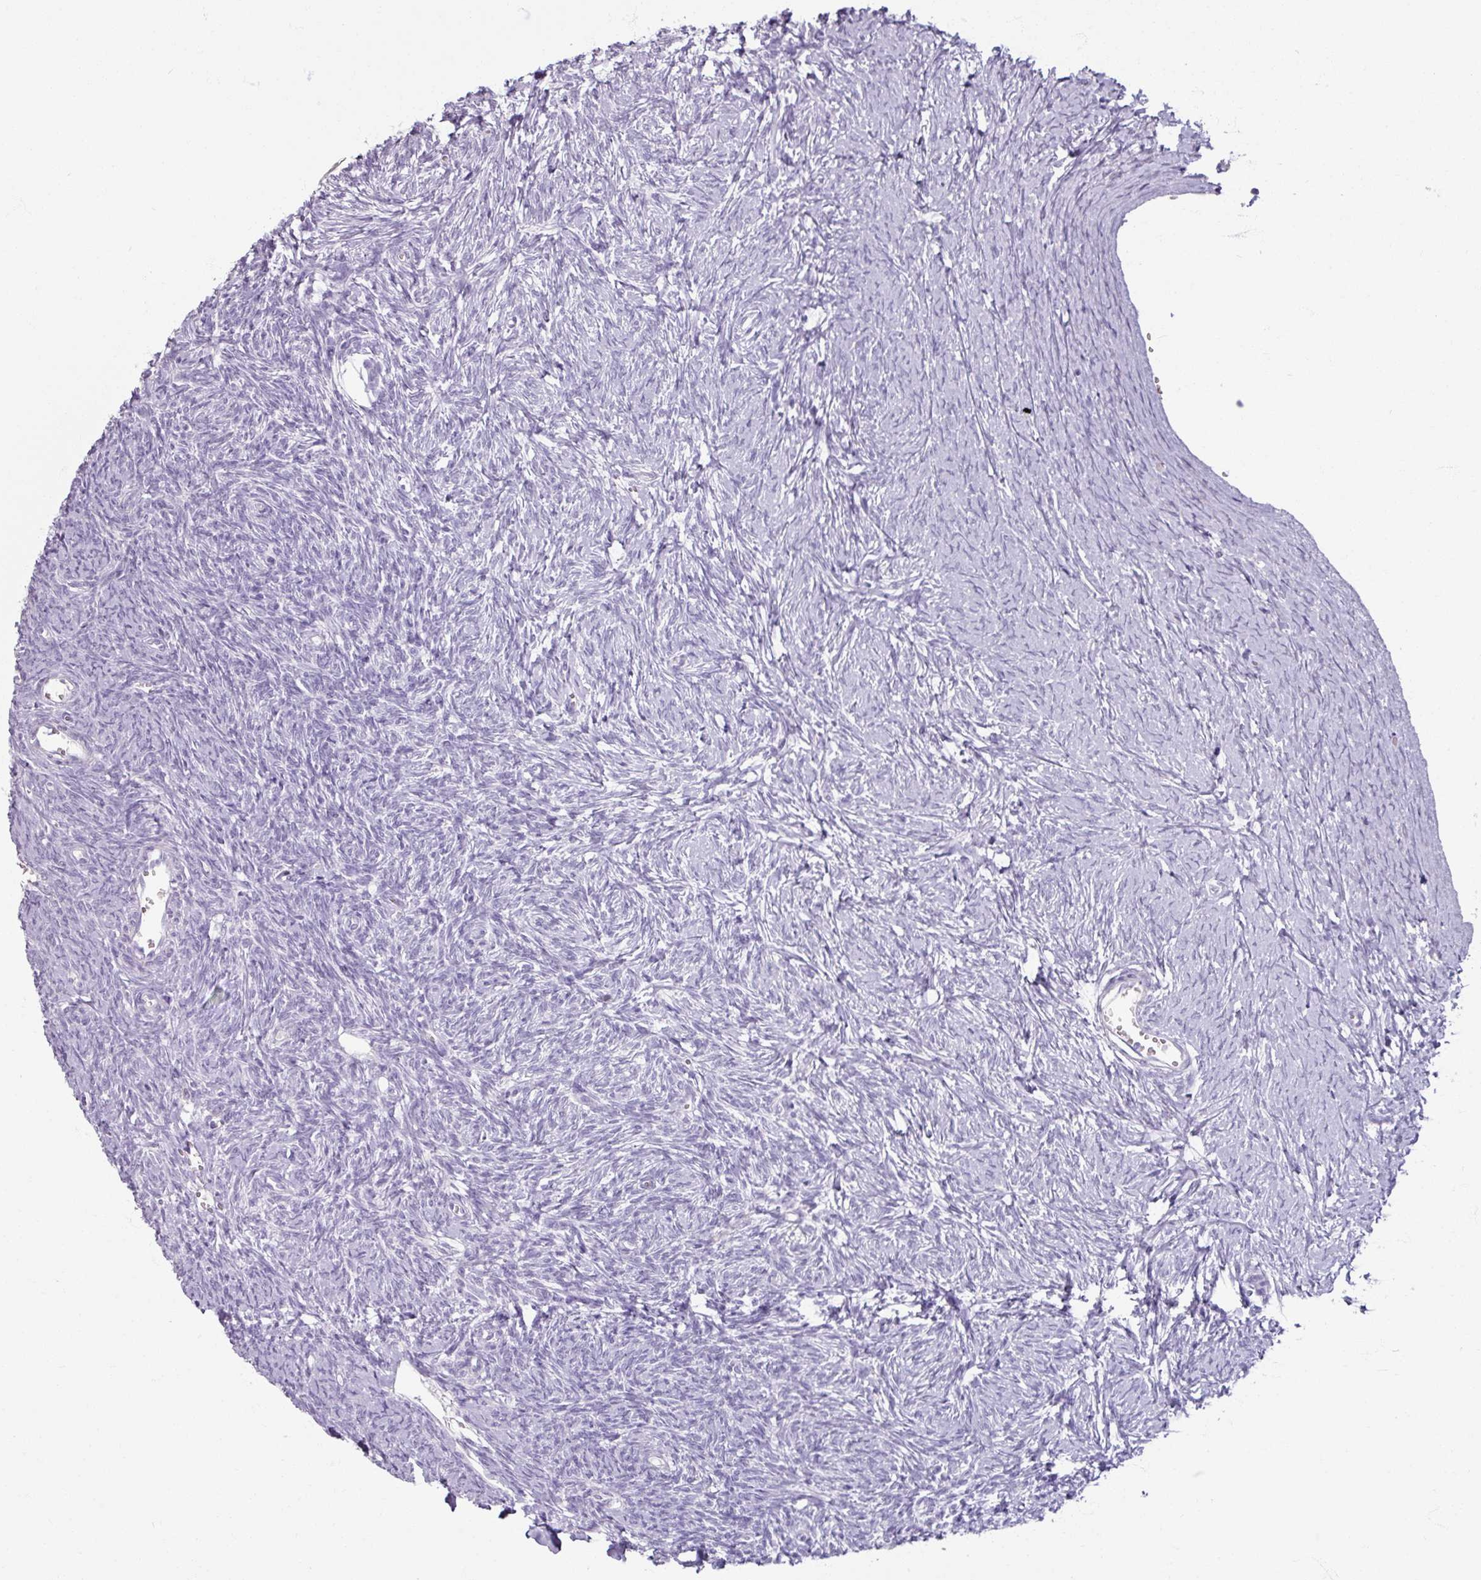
{"staining": {"intensity": "negative", "quantity": "none", "location": "none"}, "tissue": "ovary", "cell_type": "Ovarian stroma cells", "image_type": "normal", "snomed": [{"axis": "morphology", "description": "Normal tissue, NOS"}, {"axis": "topography", "description": "Ovary"}], "caption": "A high-resolution photomicrograph shows IHC staining of benign ovary, which reveals no significant staining in ovarian stroma cells.", "gene": "SLC27A5", "patient": {"sex": "female", "age": 39}}